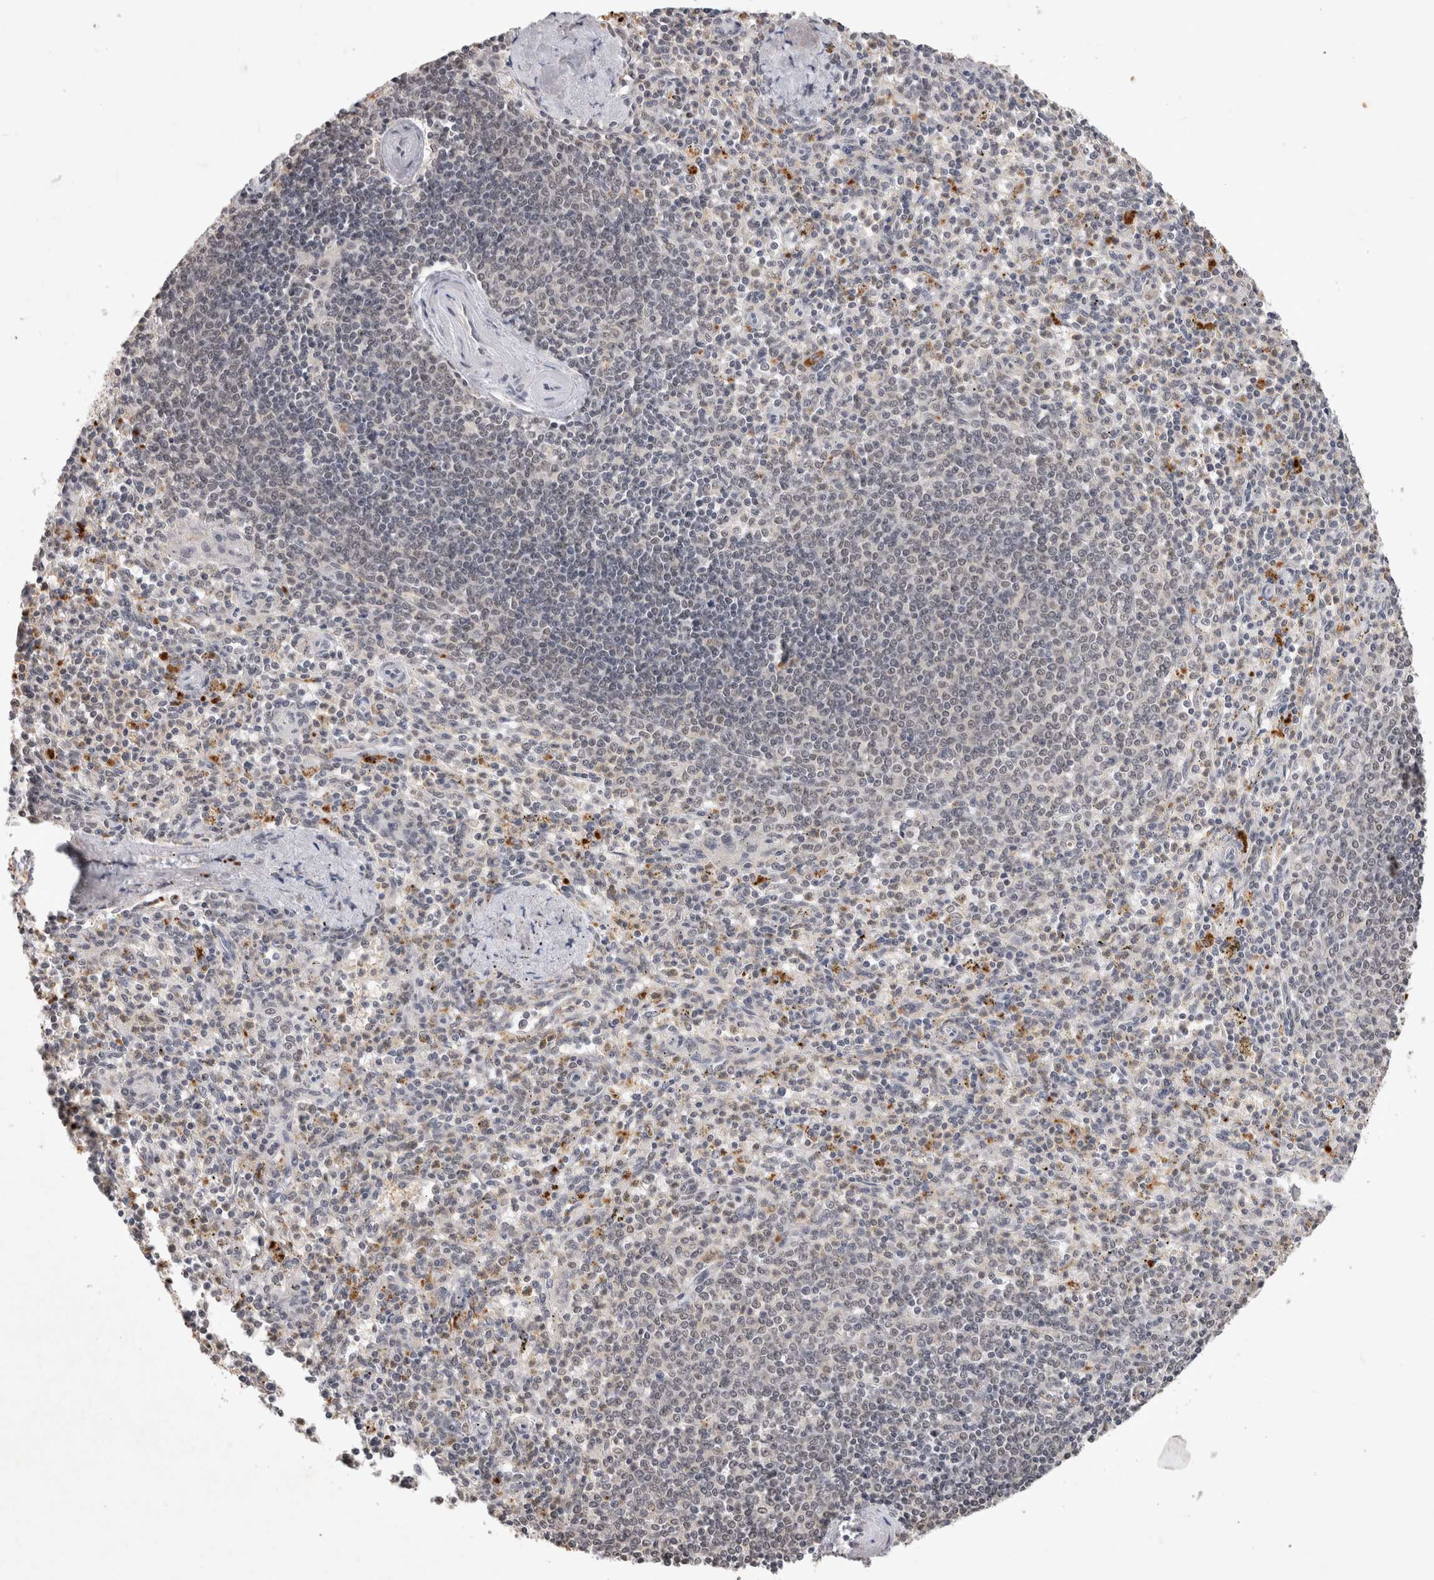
{"staining": {"intensity": "negative", "quantity": "none", "location": "none"}, "tissue": "spleen", "cell_type": "Cells in red pulp", "image_type": "normal", "snomed": [{"axis": "morphology", "description": "Normal tissue, NOS"}, {"axis": "topography", "description": "Spleen"}], "caption": "Cells in red pulp show no significant expression in benign spleen. (IHC, brightfield microscopy, high magnification).", "gene": "XRCC5", "patient": {"sex": "male", "age": 72}}